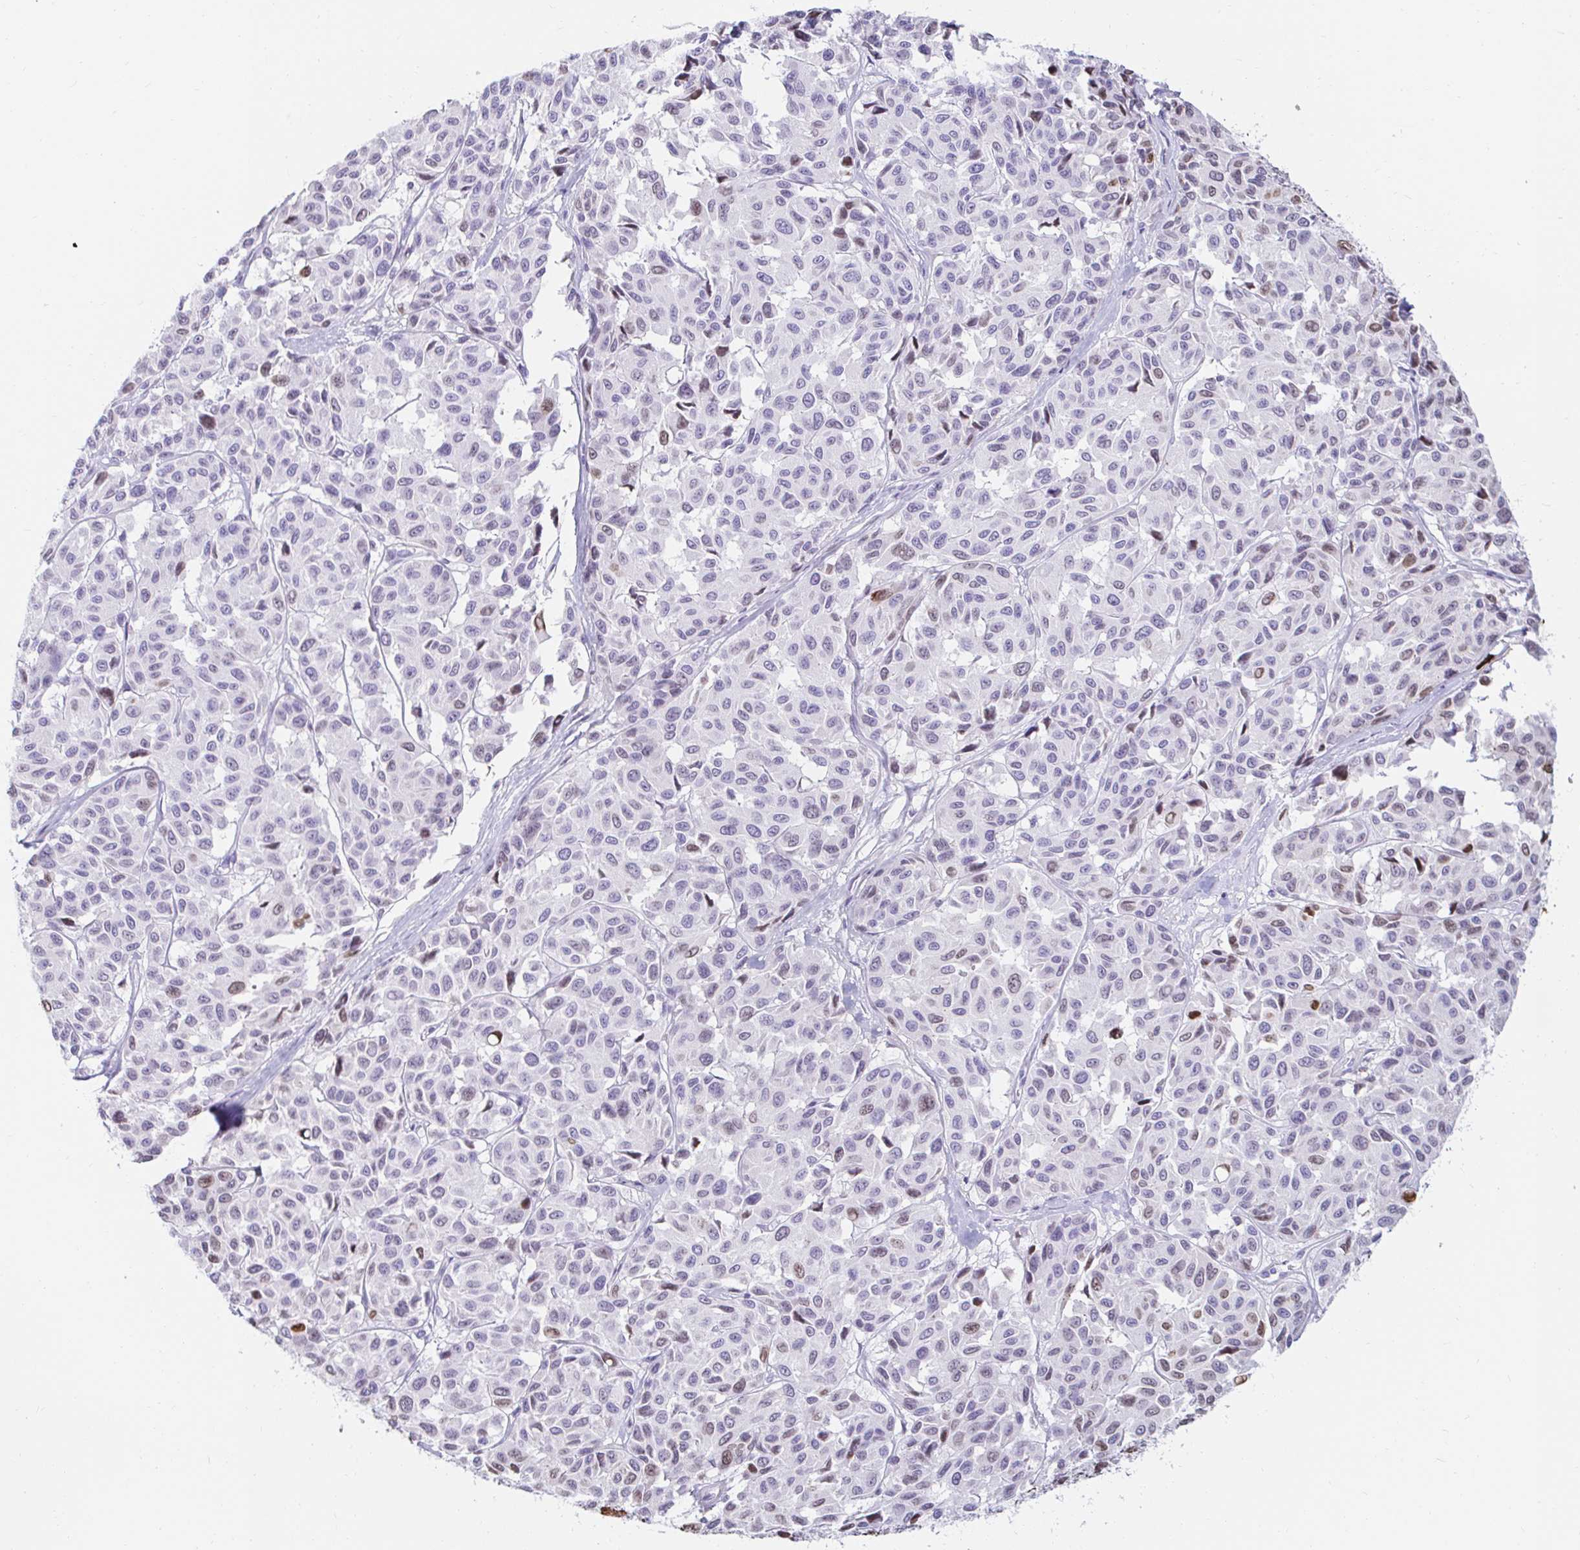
{"staining": {"intensity": "weak", "quantity": "<25%", "location": "nuclear"}, "tissue": "melanoma", "cell_type": "Tumor cells", "image_type": "cancer", "snomed": [{"axis": "morphology", "description": "Malignant melanoma, NOS"}, {"axis": "topography", "description": "Skin"}], "caption": "Immunohistochemistry (IHC) image of neoplastic tissue: human malignant melanoma stained with DAB (3,3'-diaminobenzidine) shows no significant protein staining in tumor cells.", "gene": "CAPSL", "patient": {"sex": "female", "age": 66}}